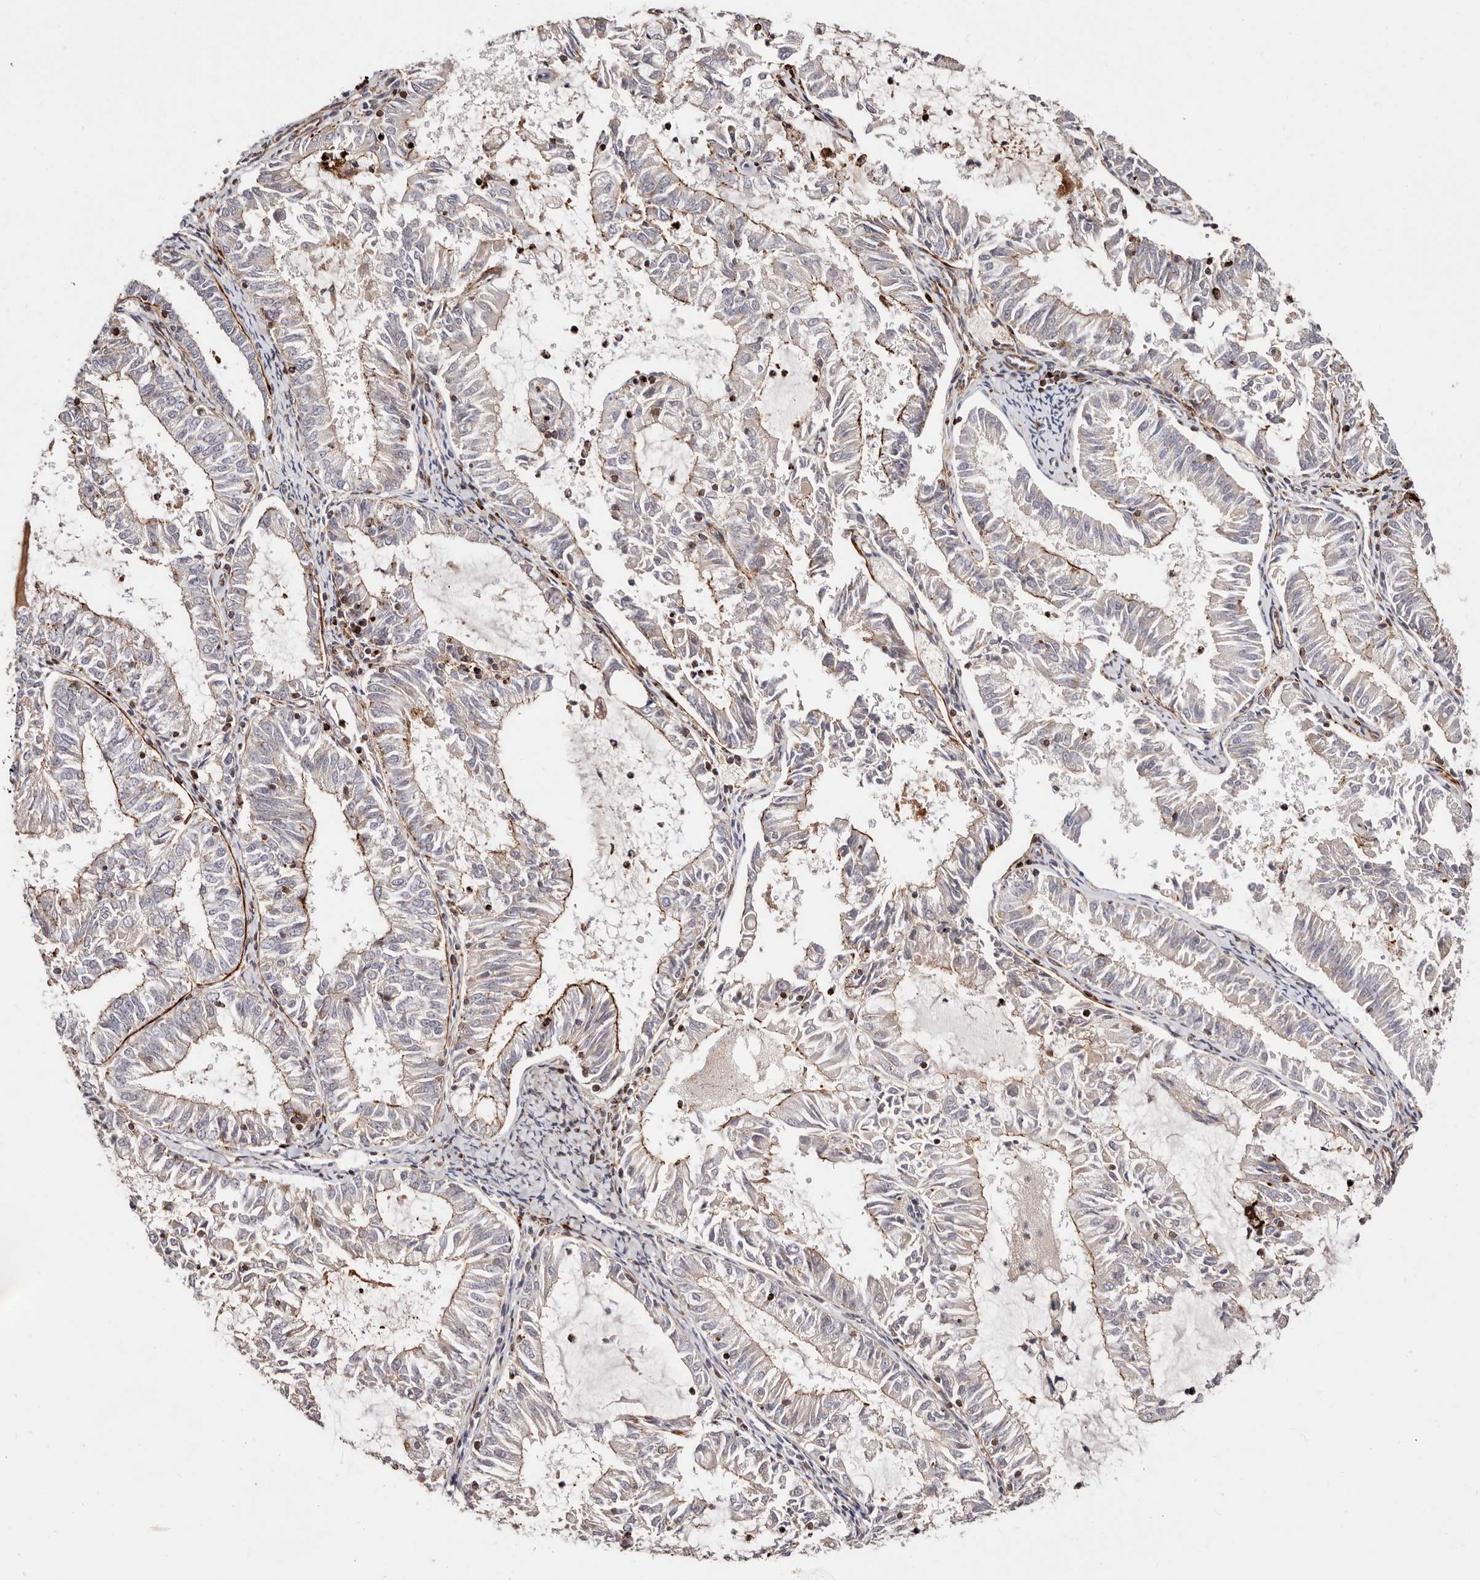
{"staining": {"intensity": "weak", "quantity": "25%-75%", "location": "cytoplasmic/membranous"}, "tissue": "endometrial cancer", "cell_type": "Tumor cells", "image_type": "cancer", "snomed": [{"axis": "morphology", "description": "Adenocarcinoma, NOS"}, {"axis": "topography", "description": "Endometrium"}], "caption": "Tumor cells show low levels of weak cytoplasmic/membranous positivity in approximately 25%-75% of cells in human adenocarcinoma (endometrial).", "gene": "PTPN22", "patient": {"sex": "female", "age": 57}}